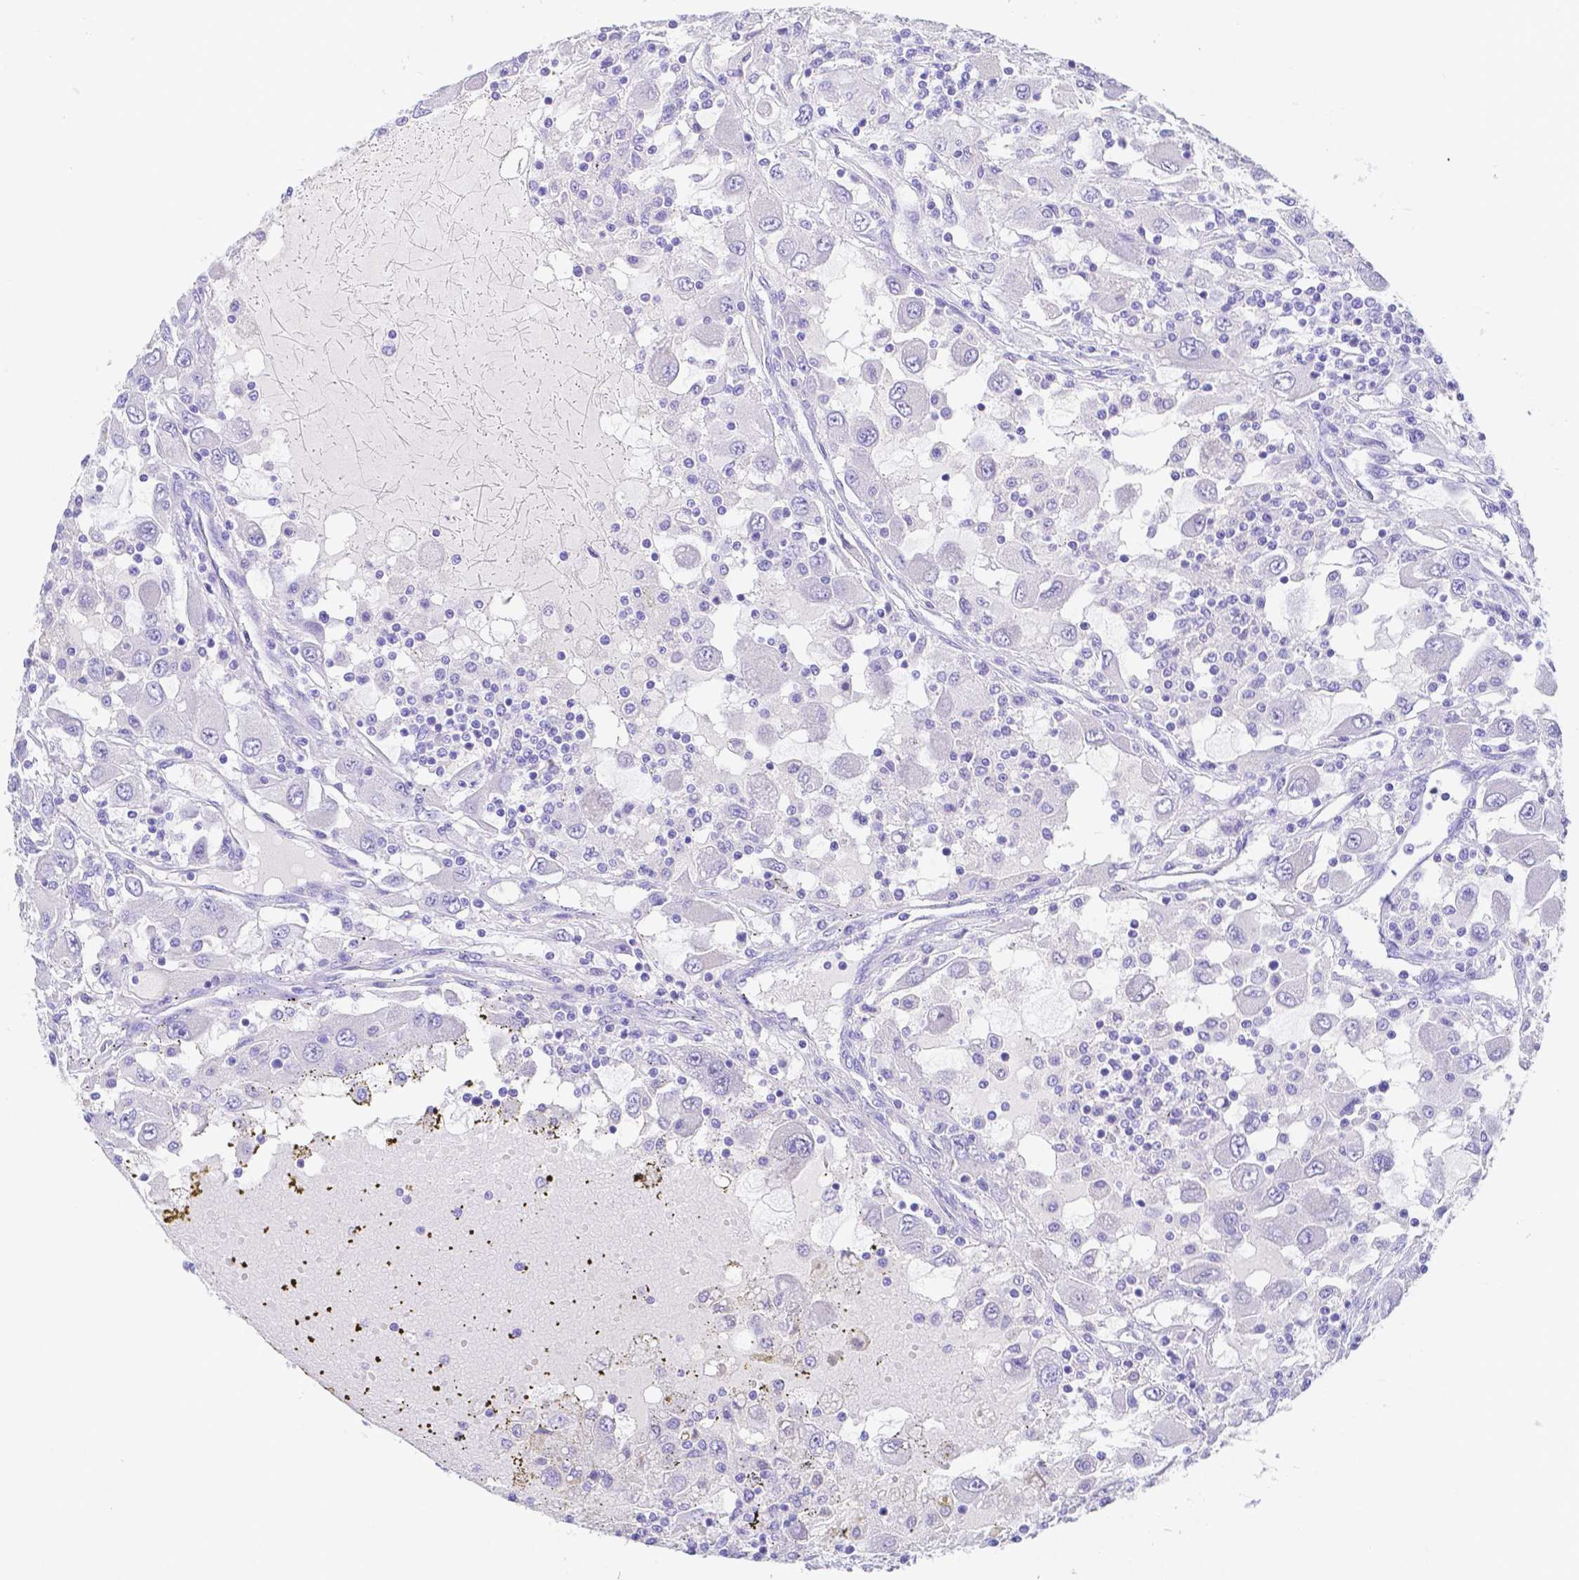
{"staining": {"intensity": "negative", "quantity": "none", "location": "none"}, "tissue": "renal cancer", "cell_type": "Tumor cells", "image_type": "cancer", "snomed": [{"axis": "morphology", "description": "Adenocarcinoma, NOS"}, {"axis": "topography", "description": "Kidney"}], "caption": "DAB (3,3'-diaminobenzidine) immunohistochemical staining of human renal cancer demonstrates no significant staining in tumor cells.", "gene": "ZG16B", "patient": {"sex": "female", "age": 67}}